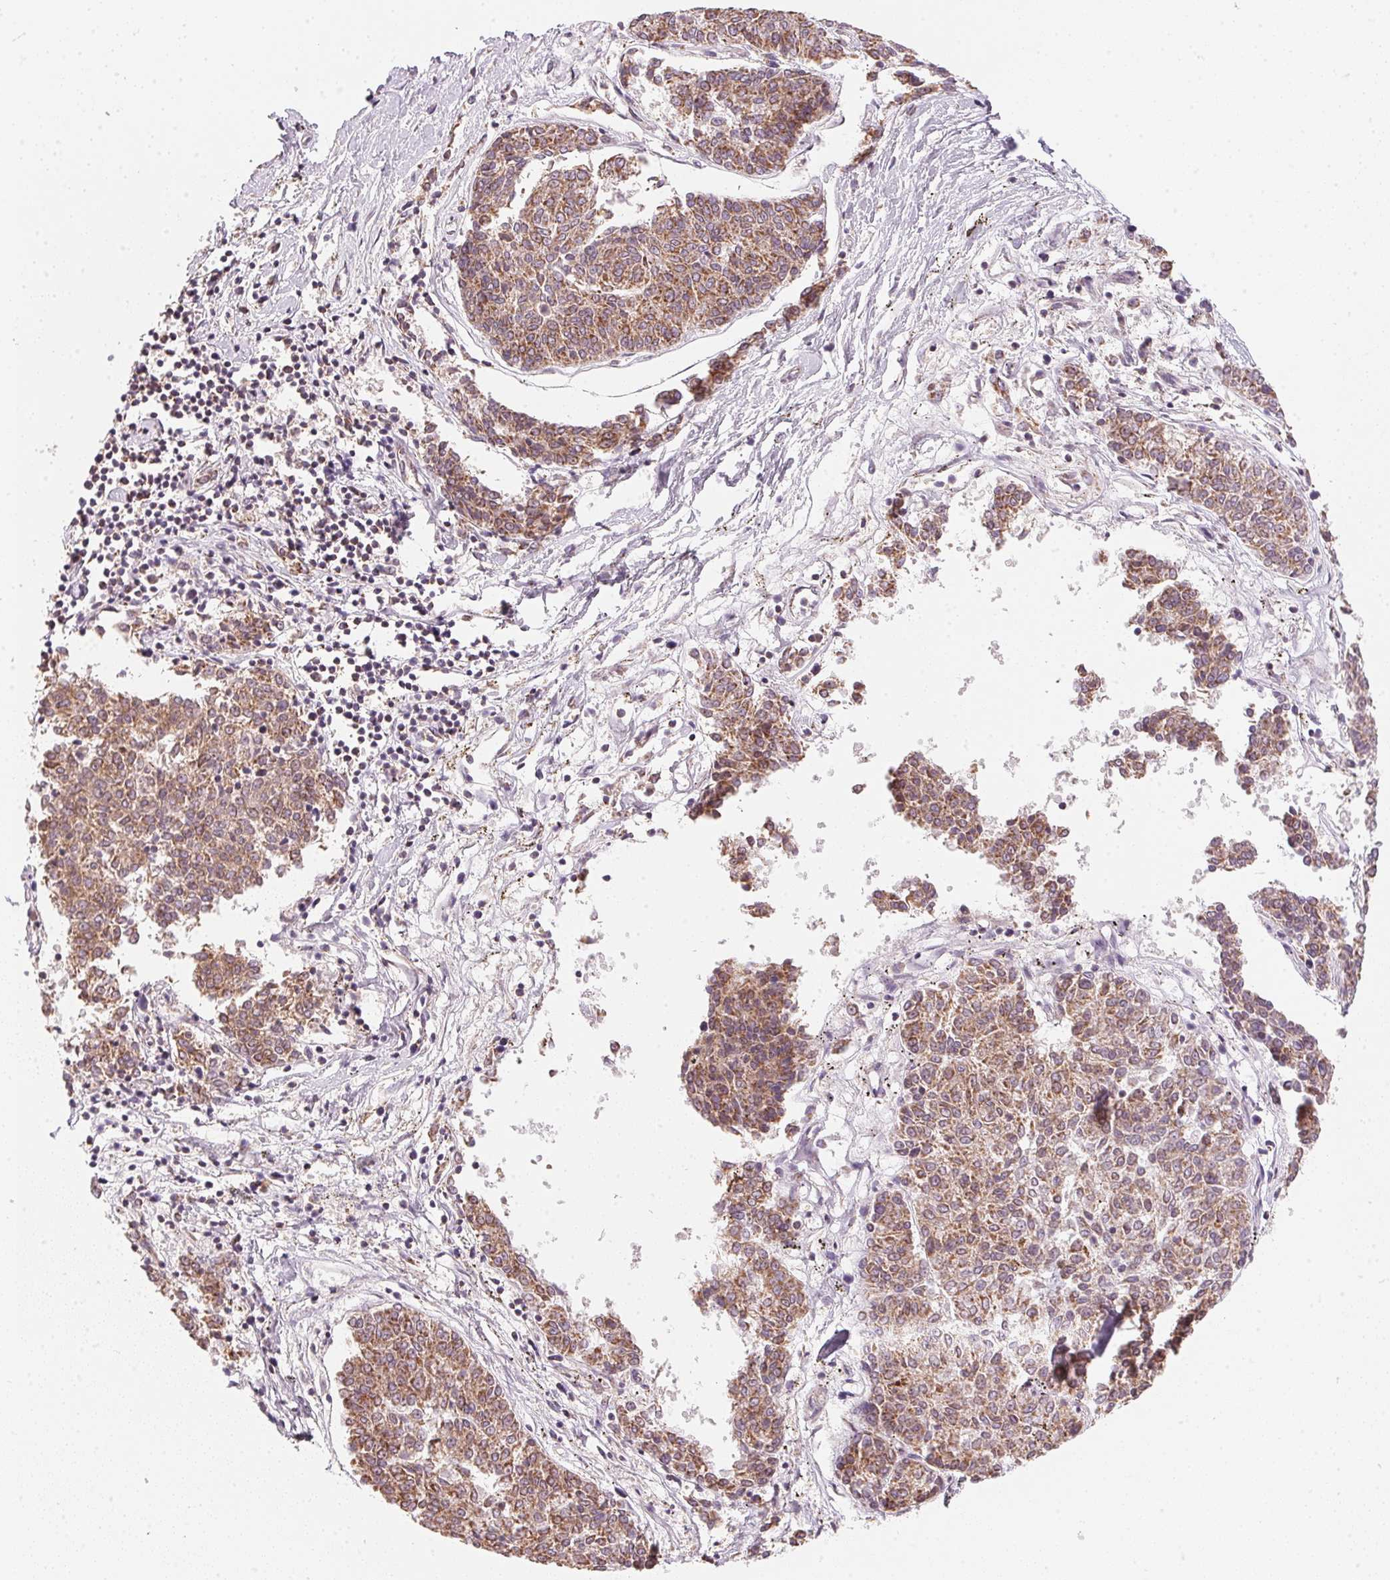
{"staining": {"intensity": "moderate", "quantity": ">75%", "location": "cytoplasmic/membranous"}, "tissue": "melanoma", "cell_type": "Tumor cells", "image_type": "cancer", "snomed": [{"axis": "morphology", "description": "Malignant melanoma, NOS"}, {"axis": "topography", "description": "Skin"}], "caption": "The photomicrograph shows immunohistochemical staining of melanoma. There is moderate cytoplasmic/membranous positivity is identified in approximately >75% of tumor cells.", "gene": "COQ7", "patient": {"sex": "female", "age": 72}}